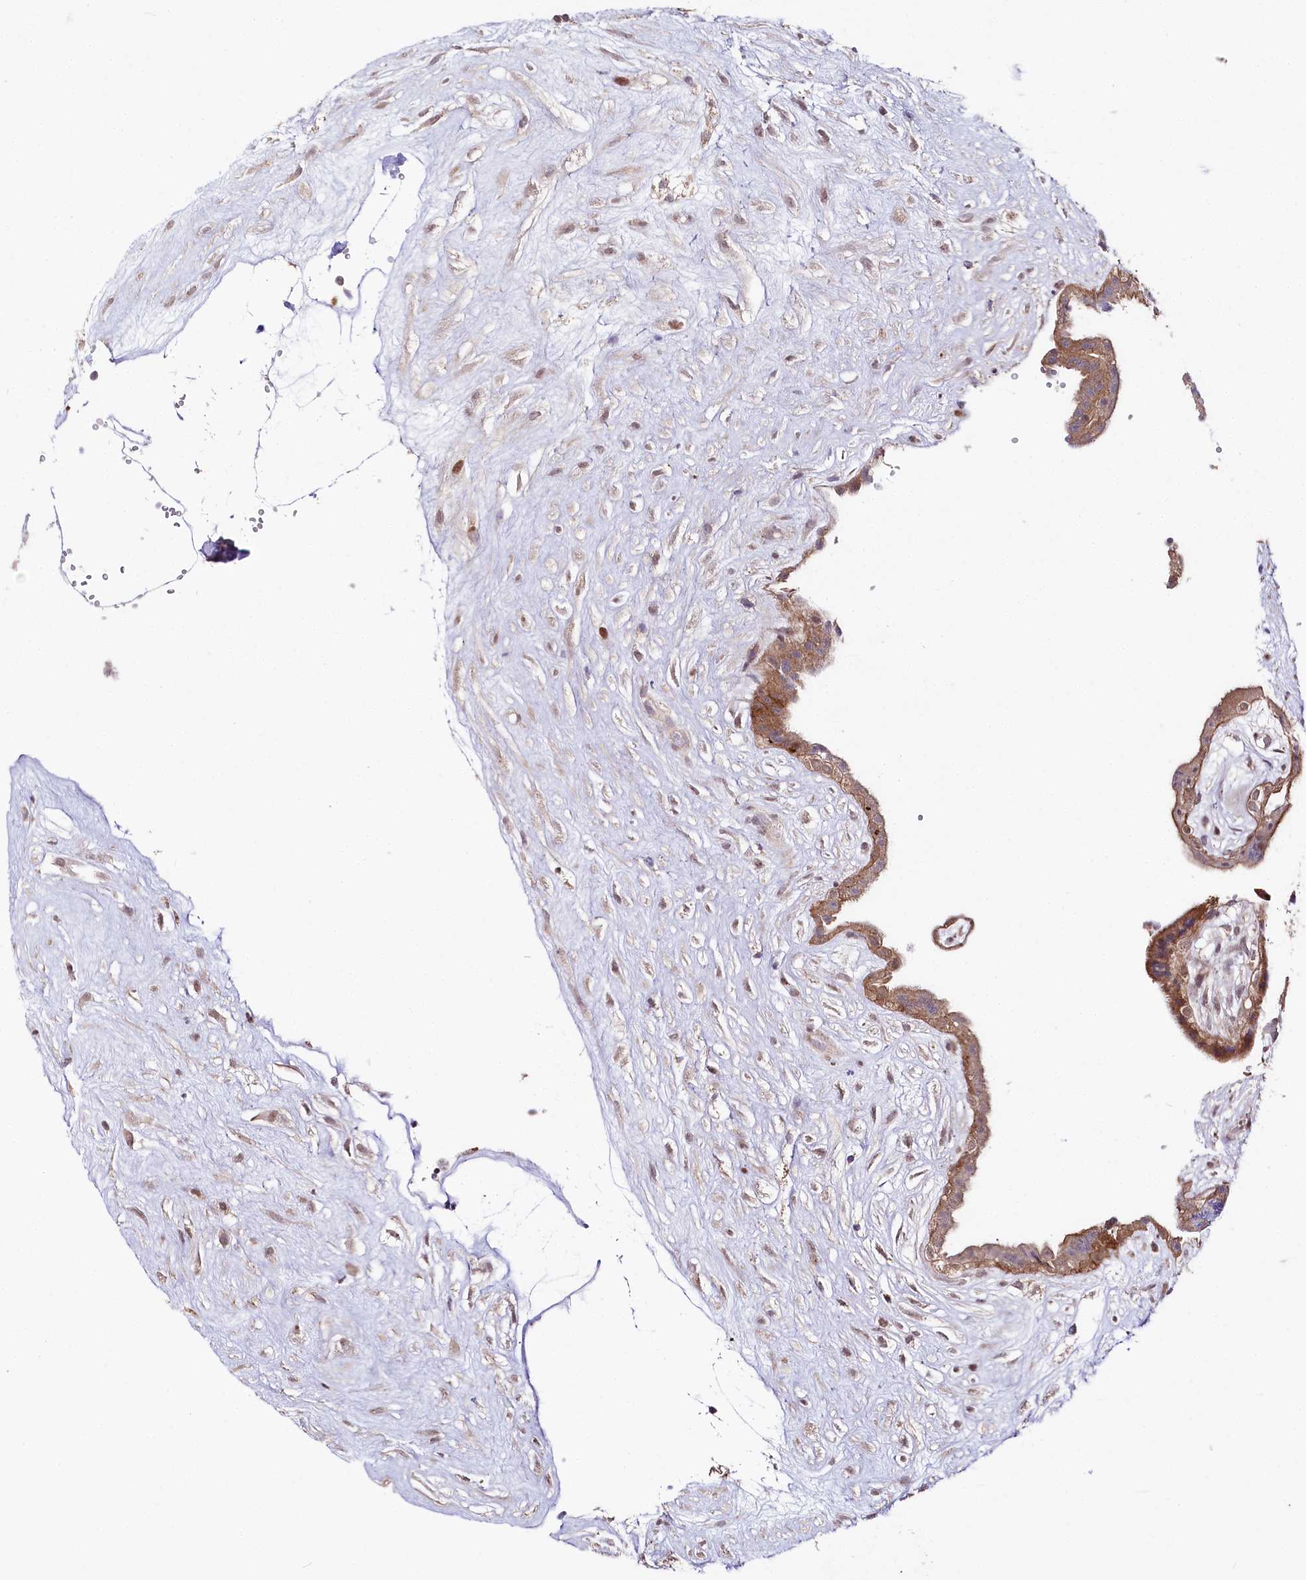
{"staining": {"intensity": "moderate", "quantity": ">75%", "location": "cytoplasmic/membranous"}, "tissue": "placenta", "cell_type": "Trophoblastic cells", "image_type": "normal", "snomed": [{"axis": "morphology", "description": "Normal tissue, NOS"}, {"axis": "topography", "description": "Placenta"}], "caption": "Protein staining shows moderate cytoplasmic/membranous staining in about >75% of trophoblastic cells in unremarkable placenta.", "gene": "PHLDB1", "patient": {"sex": "female", "age": 18}}